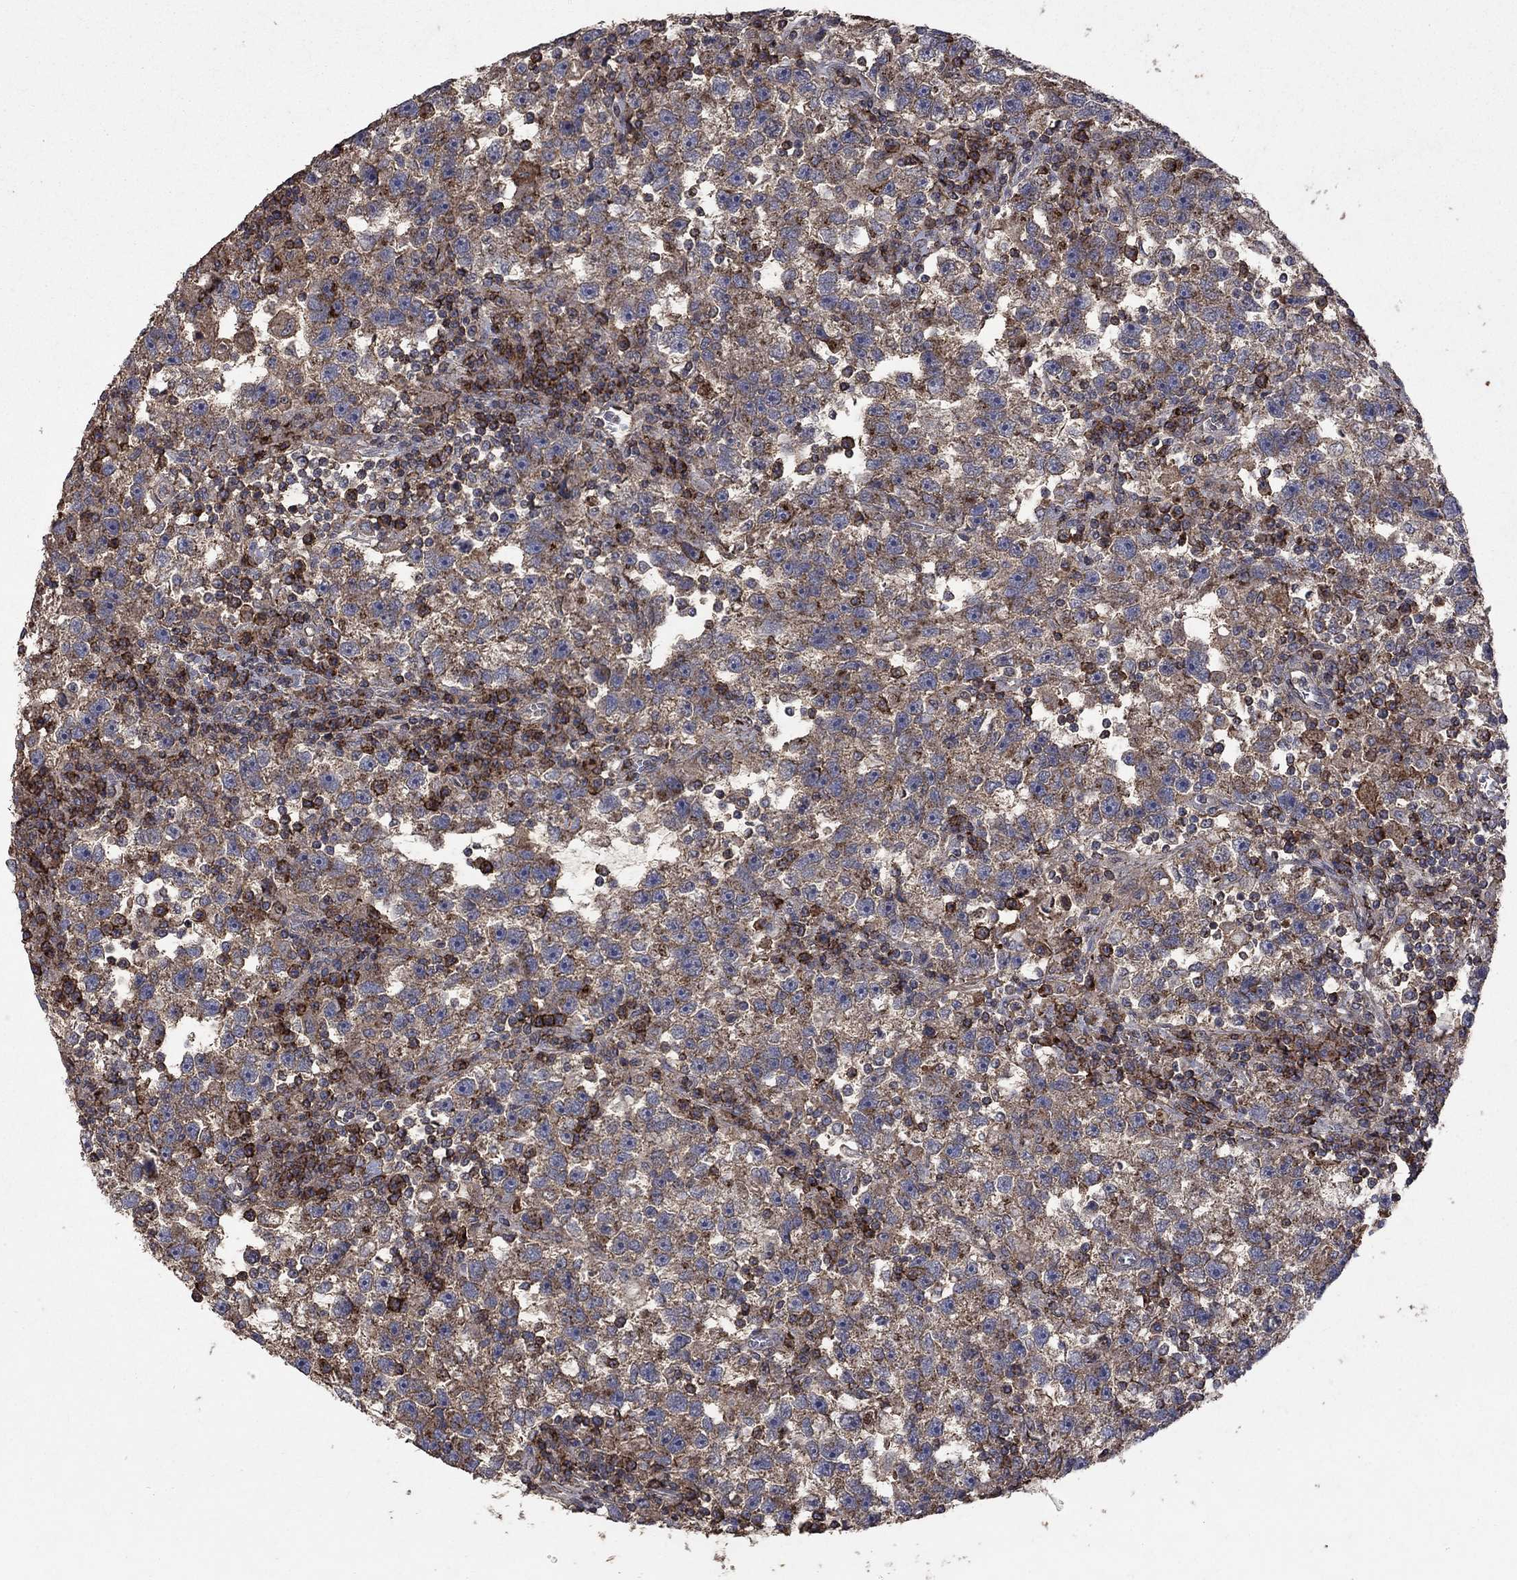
{"staining": {"intensity": "strong", "quantity": "<25%", "location": "cytoplasmic/membranous"}, "tissue": "testis cancer", "cell_type": "Tumor cells", "image_type": "cancer", "snomed": [{"axis": "morphology", "description": "Seminoma, NOS"}, {"axis": "topography", "description": "Testis"}], "caption": "Testis seminoma stained for a protein reveals strong cytoplasmic/membranous positivity in tumor cells.", "gene": "CD24", "patient": {"sex": "male", "age": 47}}